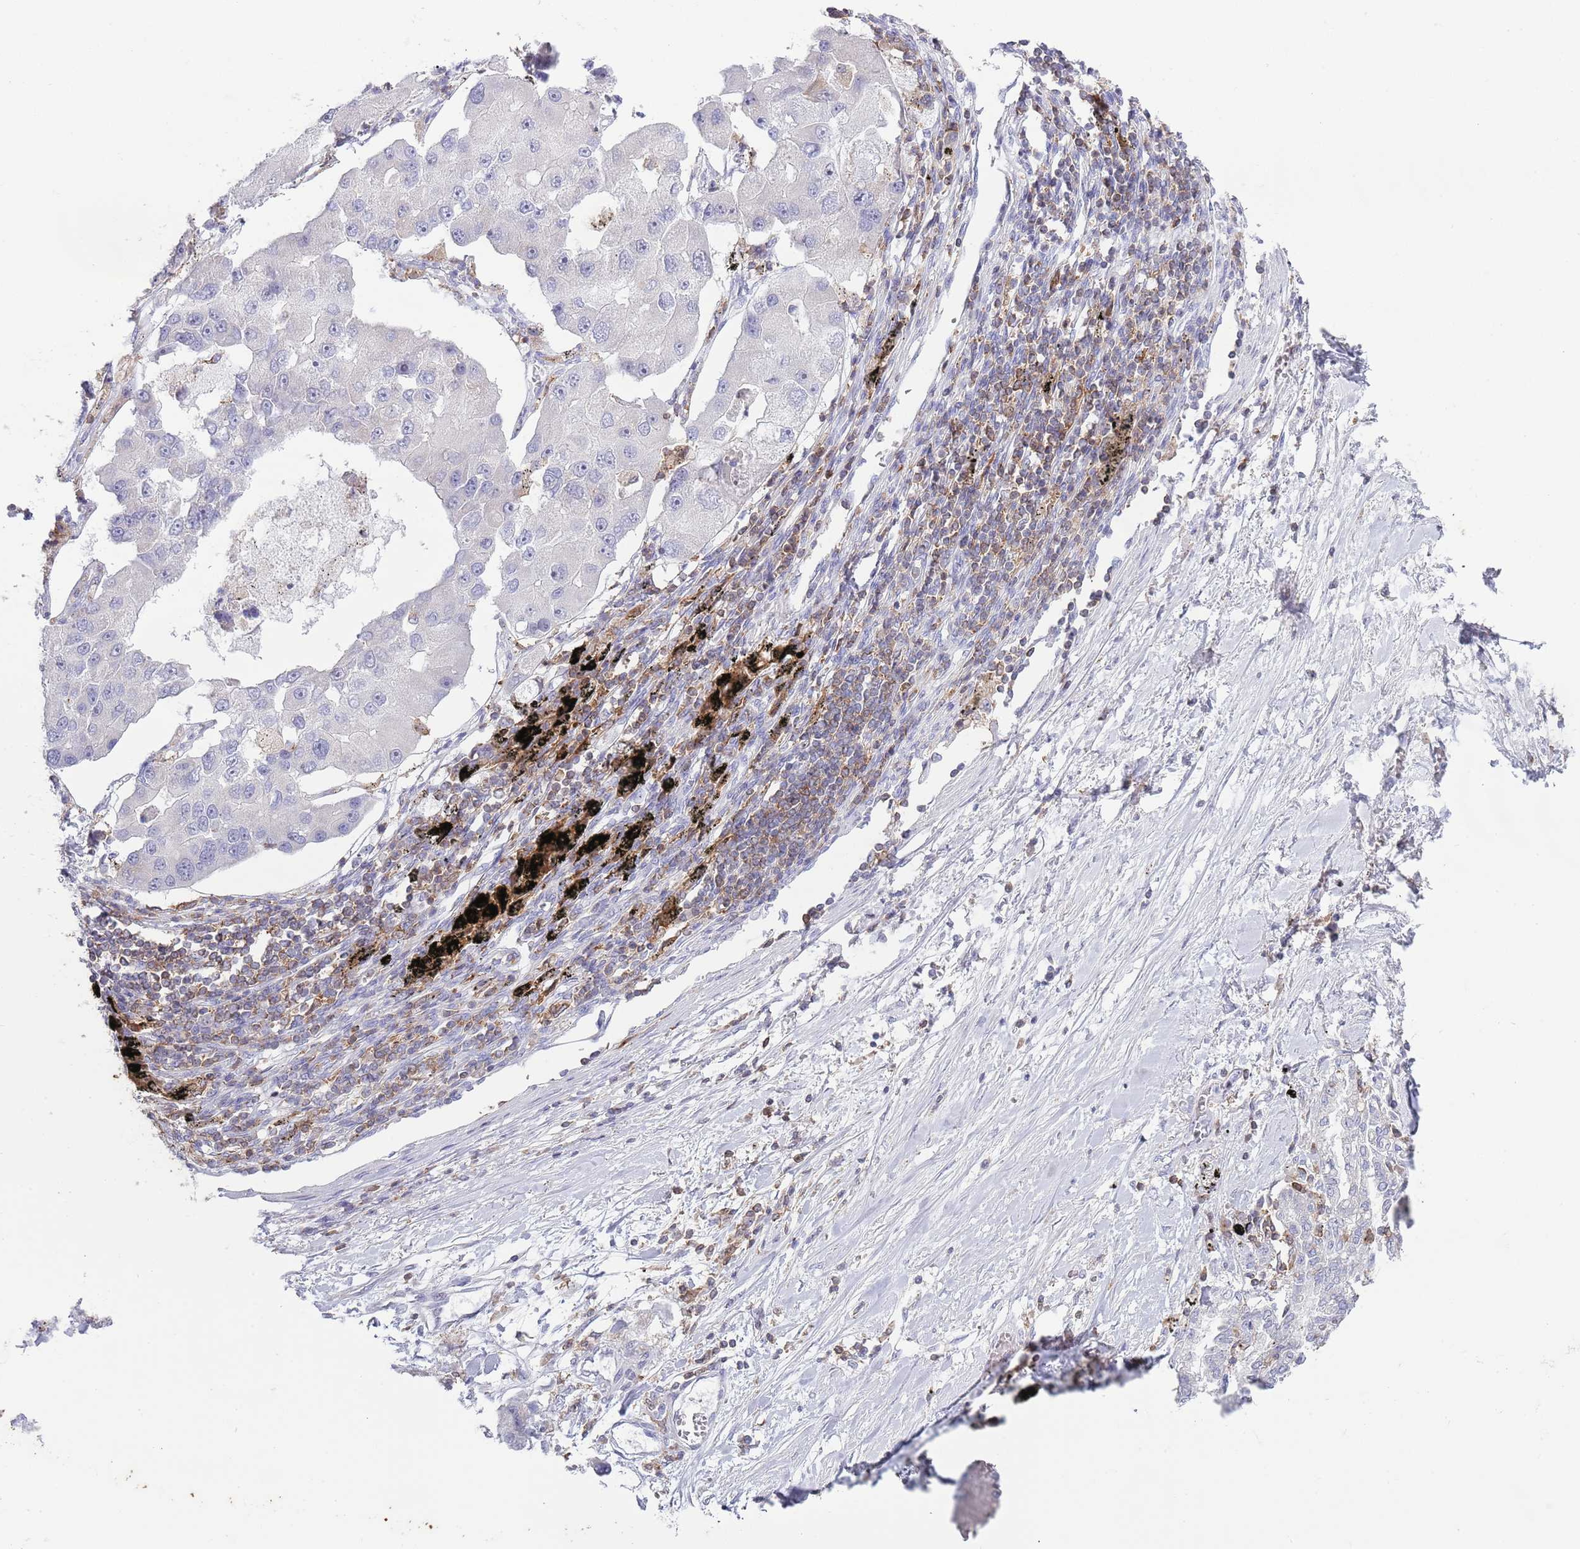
{"staining": {"intensity": "negative", "quantity": "none", "location": "none"}, "tissue": "lung cancer", "cell_type": "Tumor cells", "image_type": "cancer", "snomed": [{"axis": "morphology", "description": "Adenocarcinoma, NOS"}, {"axis": "topography", "description": "Lung"}], "caption": "There is no significant staining in tumor cells of lung cancer (adenocarcinoma).", "gene": "LPXN", "patient": {"sex": "female", "age": 54}}